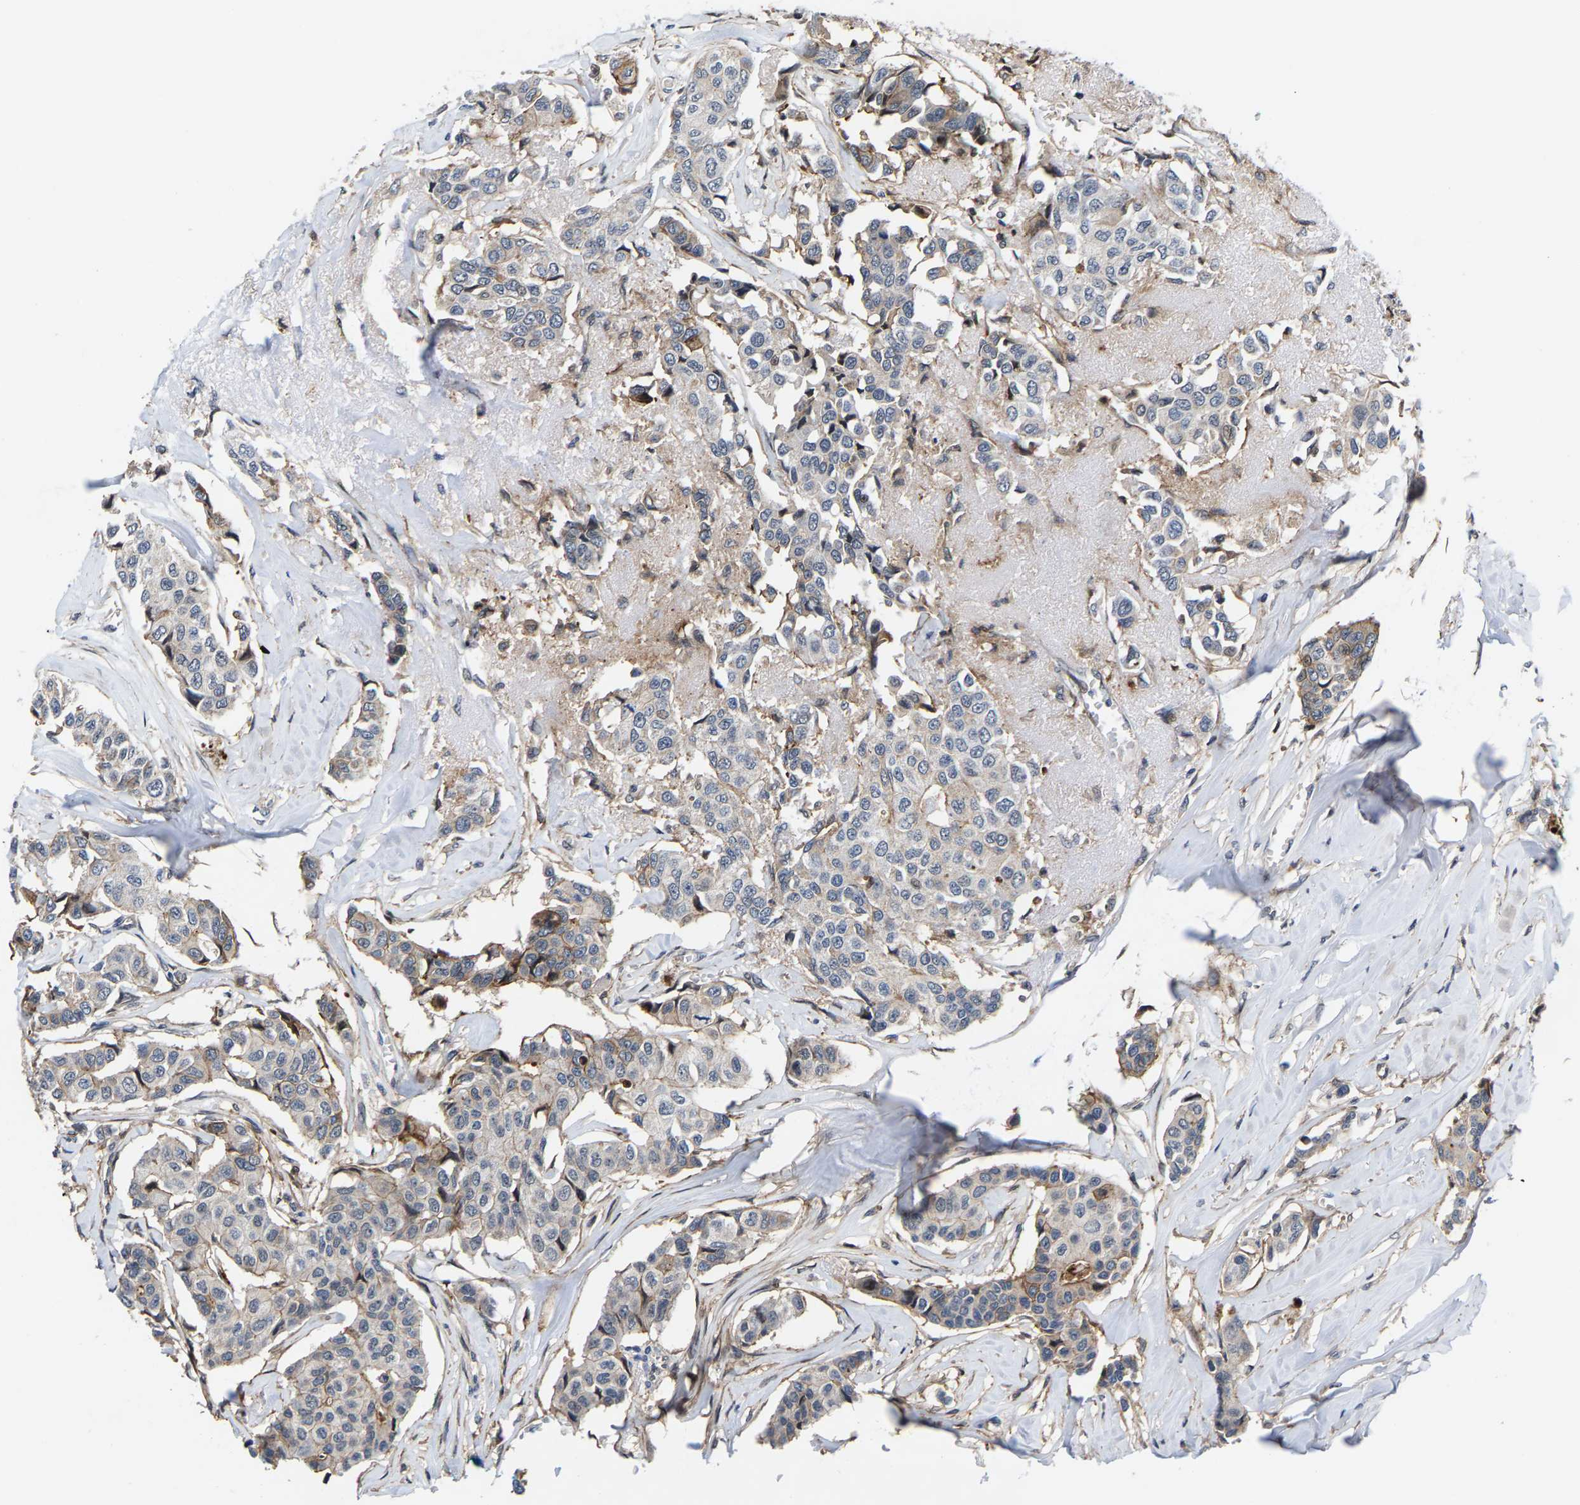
{"staining": {"intensity": "moderate", "quantity": "<25%", "location": "cytoplasmic/membranous"}, "tissue": "breast cancer", "cell_type": "Tumor cells", "image_type": "cancer", "snomed": [{"axis": "morphology", "description": "Duct carcinoma"}, {"axis": "topography", "description": "Breast"}], "caption": "High-magnification brightfield microscopy of breast cancer stained with DAB (3,3'-diaminobenzidine) (brown) and counterstained with hematoxylin (blue). tumor cells exhibit moderate cytoplasmic/membranous positivity is seen in about<25% of cells. Immunohistochemistry (ihc) stains the protein of interest in brown and the nuclei are stained blue.", "gene": "GTPBP10", "patient": {"sex": "female", "age": 80}}